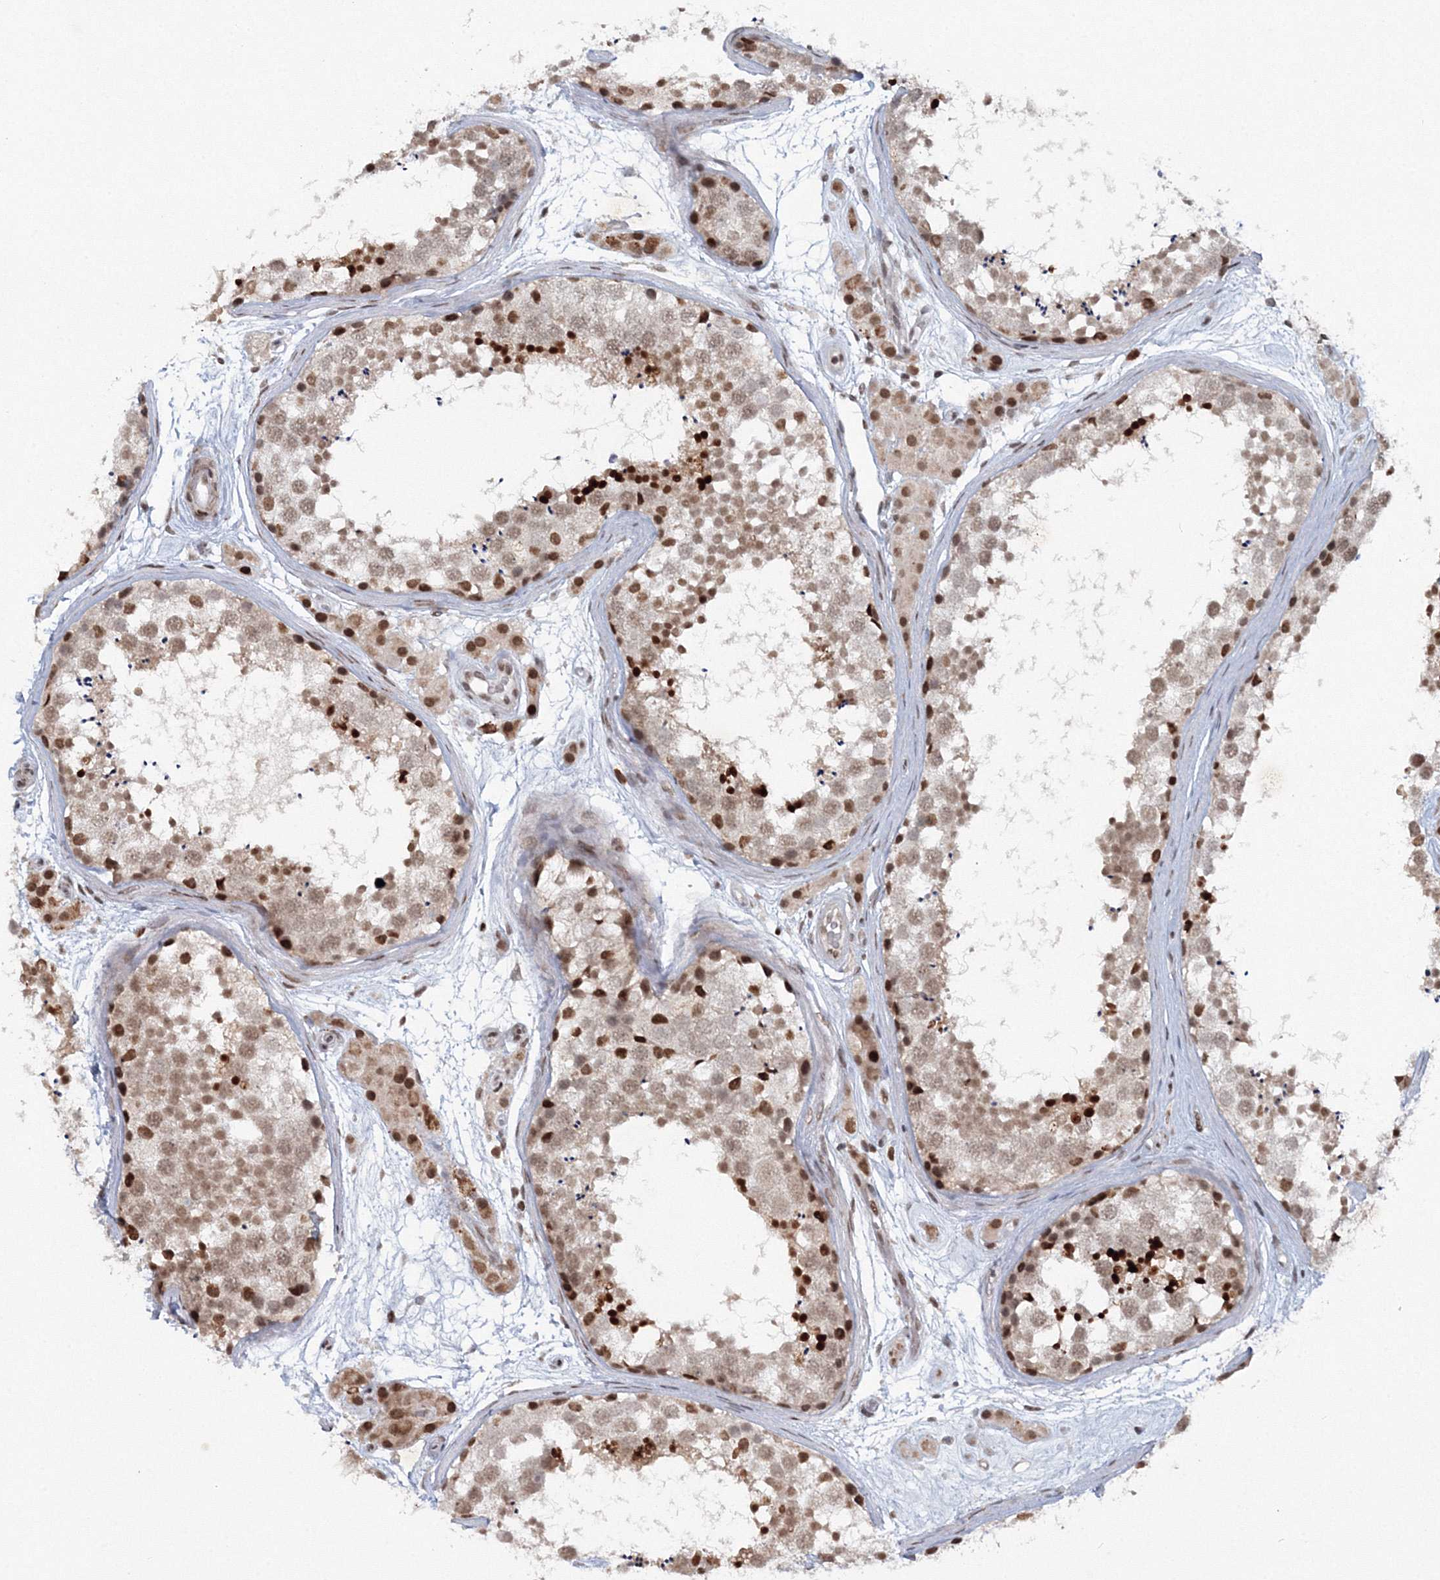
{"staining": {"intensity": "moderate", "quantity": ">75%", "location": "nuclear"}, "tissue": "testis", "cell_type": "Cells in seminiferous ducts", "image_type": "normal", "snomed": [{"axis": "morphology", "description": "Normal tissue, NOS"}, {"axis": "topography", "description": "Testis"}], "caption": "Testis stained with a brown dye shows moderate nuclear positive expression in approximately >75% of cells in seminiferous ducts.", "gene": "C3orf33", "patient": {"sex": "male", "age": 56}}